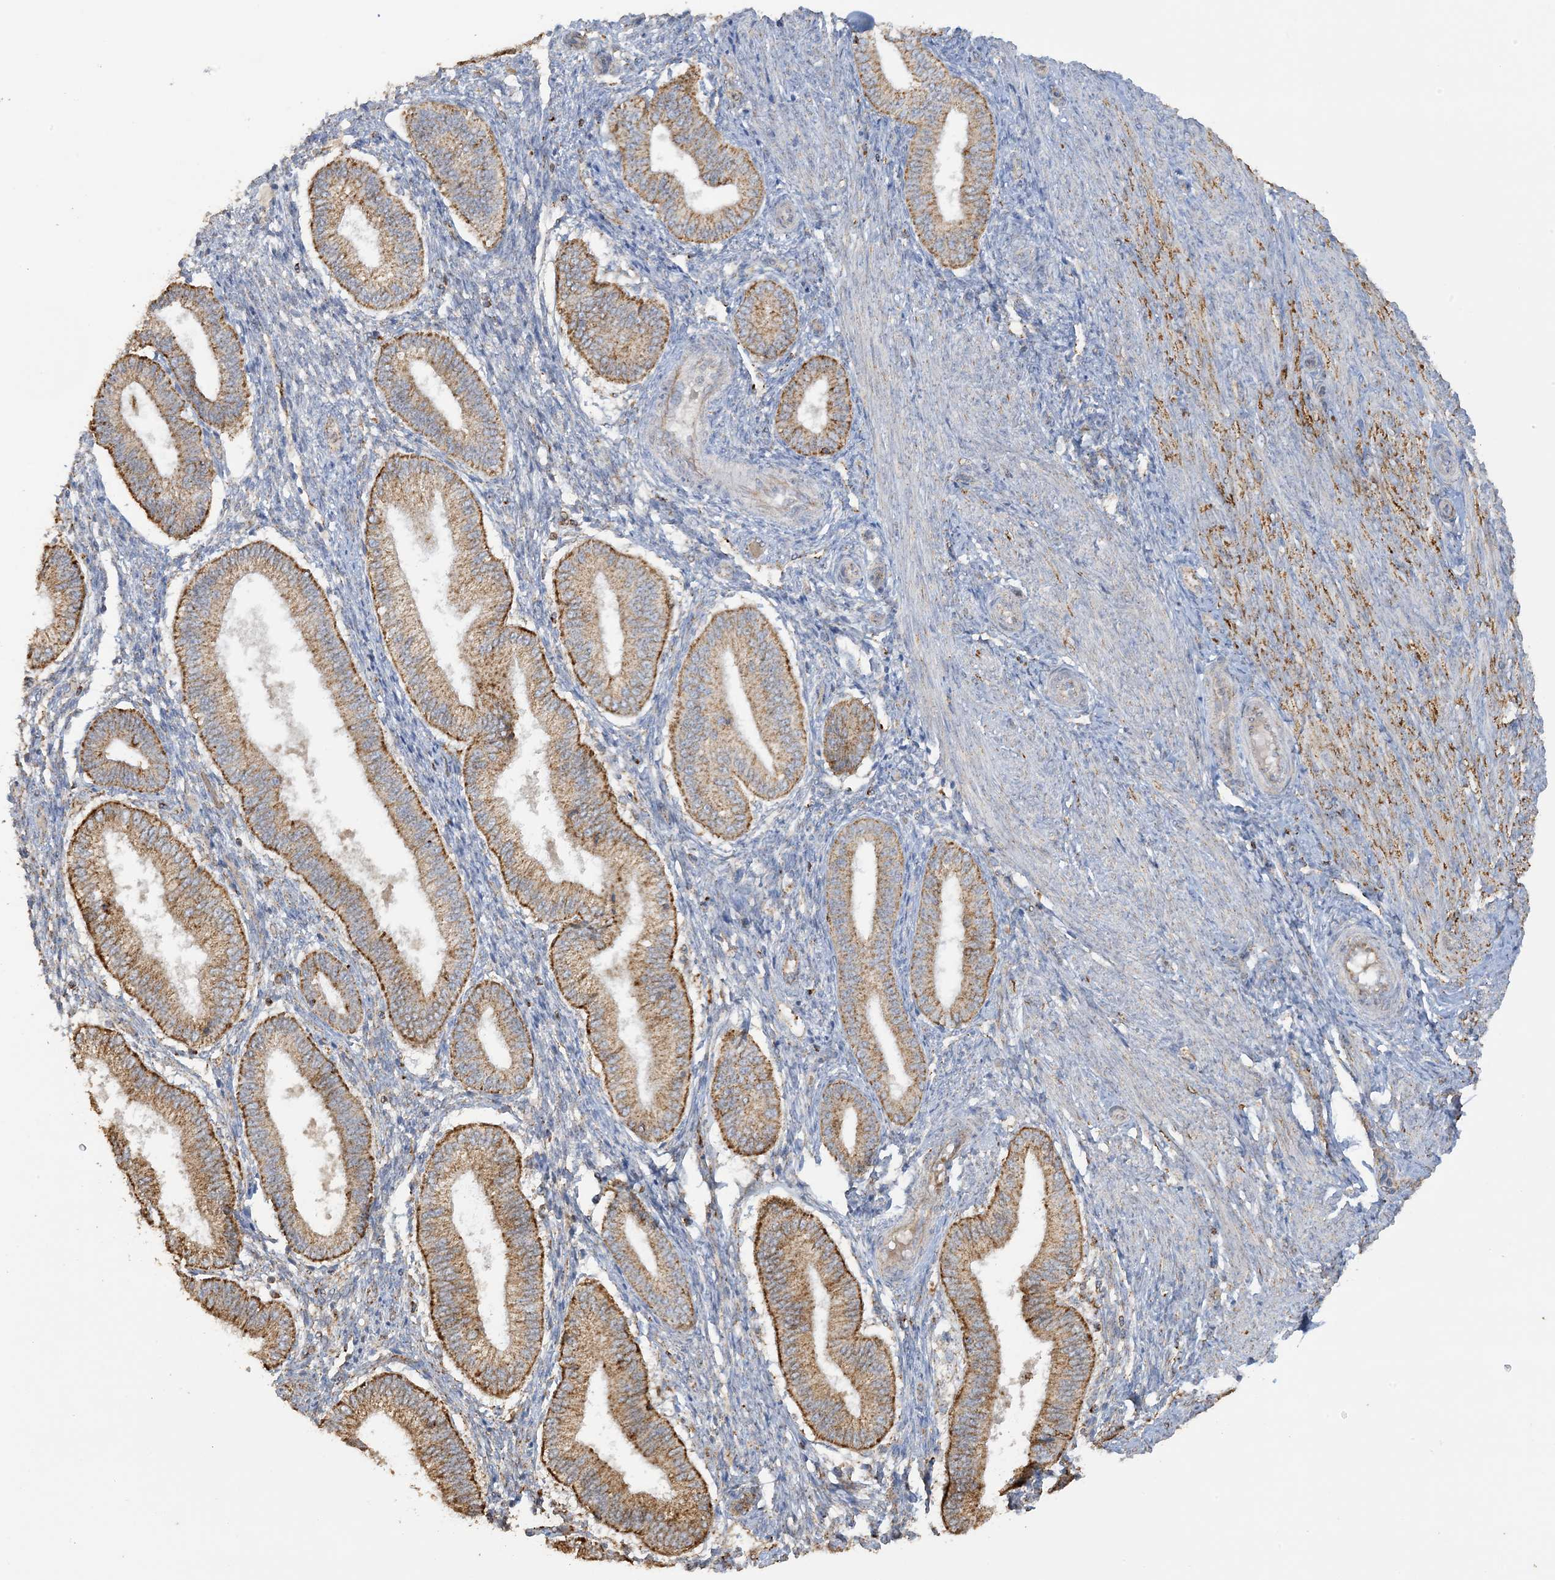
{"staining": {"intensity": "moderate", "quantity": "<25%", "location": "cytoplasmic/membranous"}, "tissue": "endometrium", "cell_type": "Cells in endometrial stroma", "image_type": "normal", "snomed": [{"axis": "morphology", "description": "Normal tissue, NOS"}, {"axis": "topography", "description": "Endometrium"}], "caption": "A brown stain highlights moderate cytoplasmic/membranous positivity of a protein in cells in endometrial stroma of benign endometrium.", "gene": "AGA", "patient": {"sex": "female", "age": 39}}